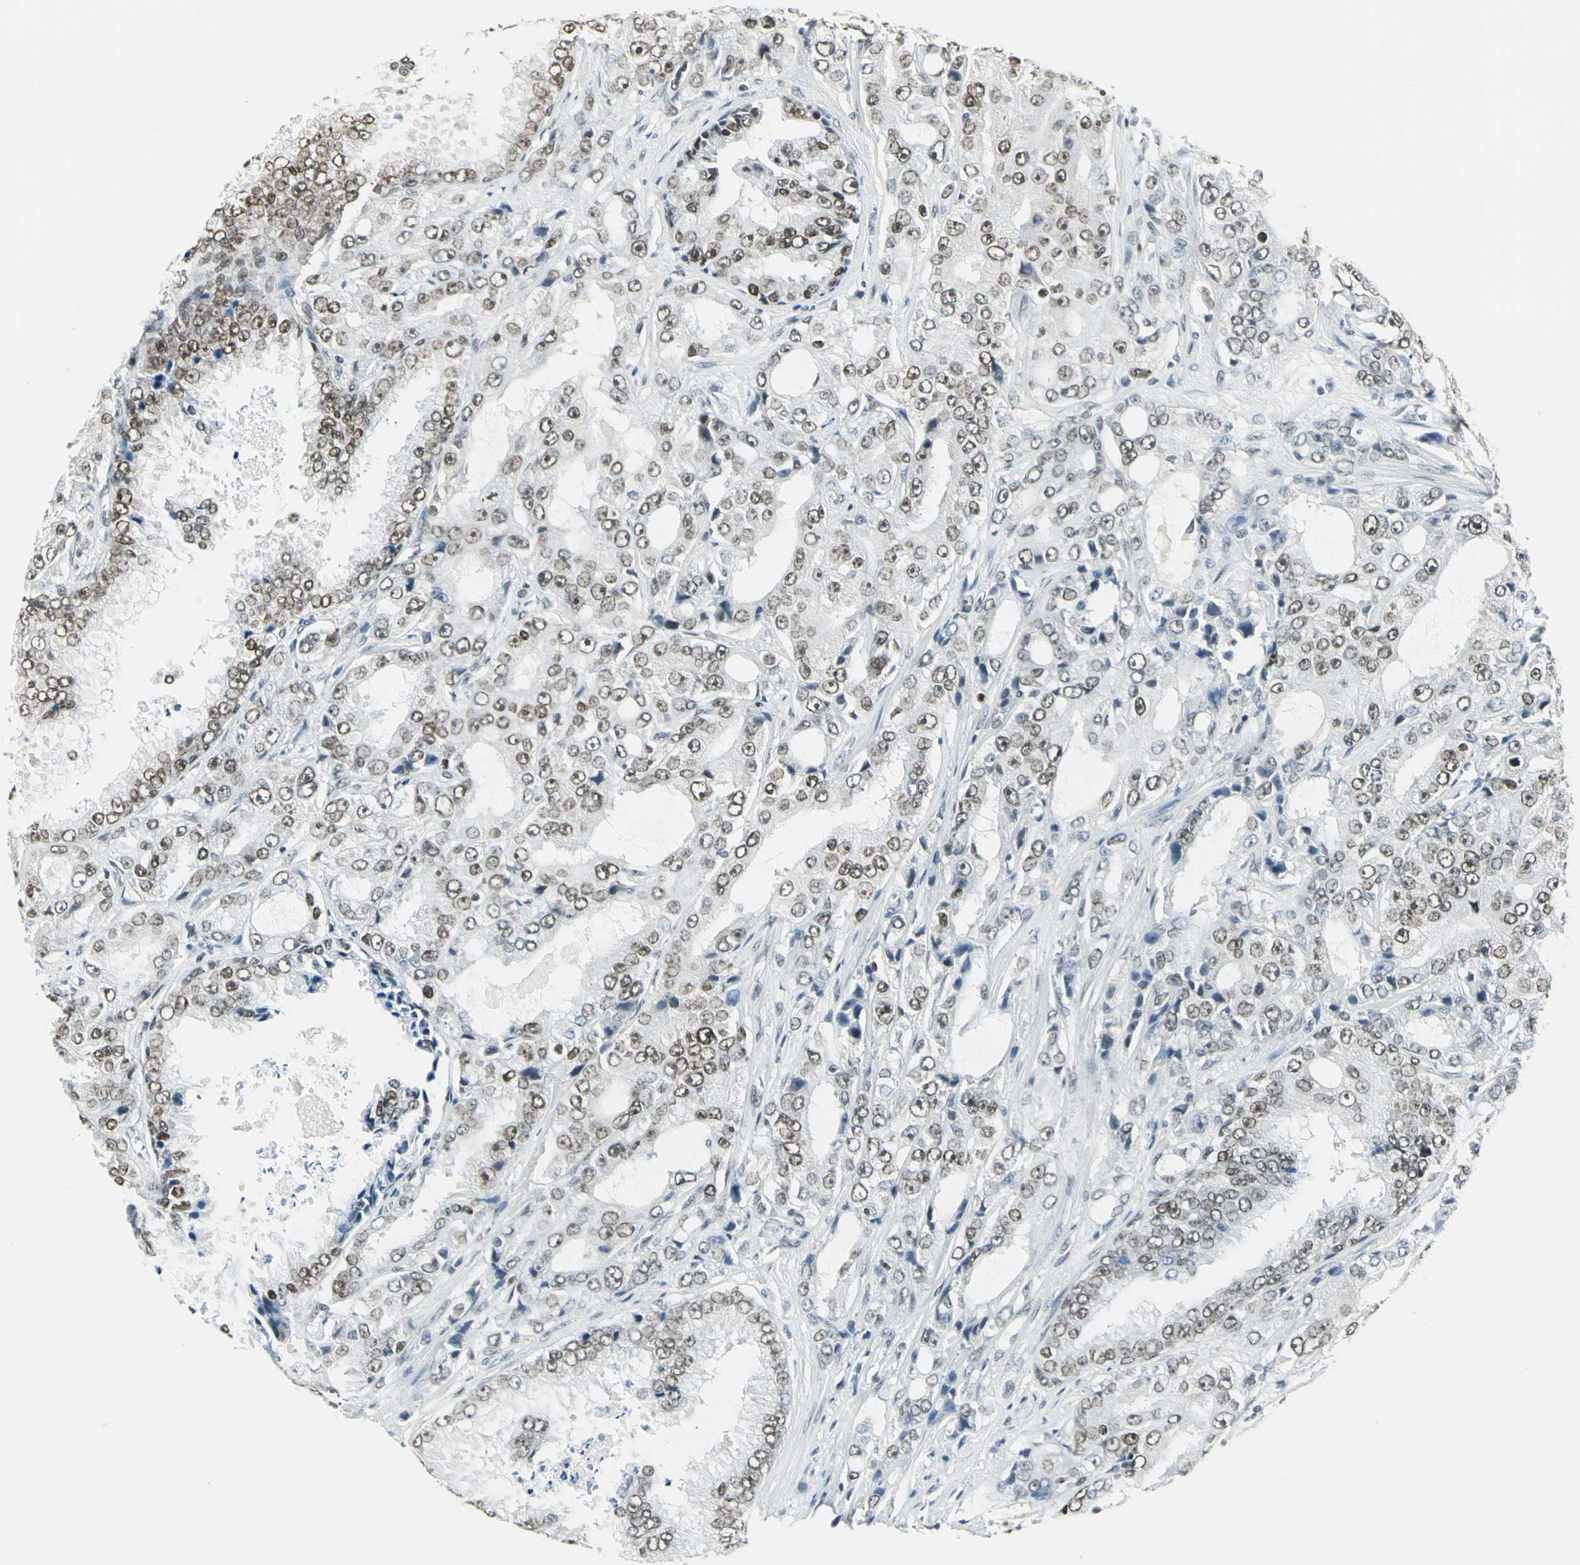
{"staining": {"intensity": "moderate", "quantity": ">75%", "location": "nuclear"}, "tissue": "prostate cancer", "cell_type": "Tumor cells", "image_type": "cancer", "snomed": [{"axis": "morphology", "description": "Adenocarcinoma, High grade"}, {"axis": "topography", "description": "Prostate"}], "caption": "Protein expression analysis of adenocarcinoma (high-grade) (prostate) displays moderate nuclear staining in about >75% of tumor cells. (DAB = brown stain, brightfield microscopy at high magnification).", "gene": "ADNP", "patient": {"sex": "male", "age": 73}}